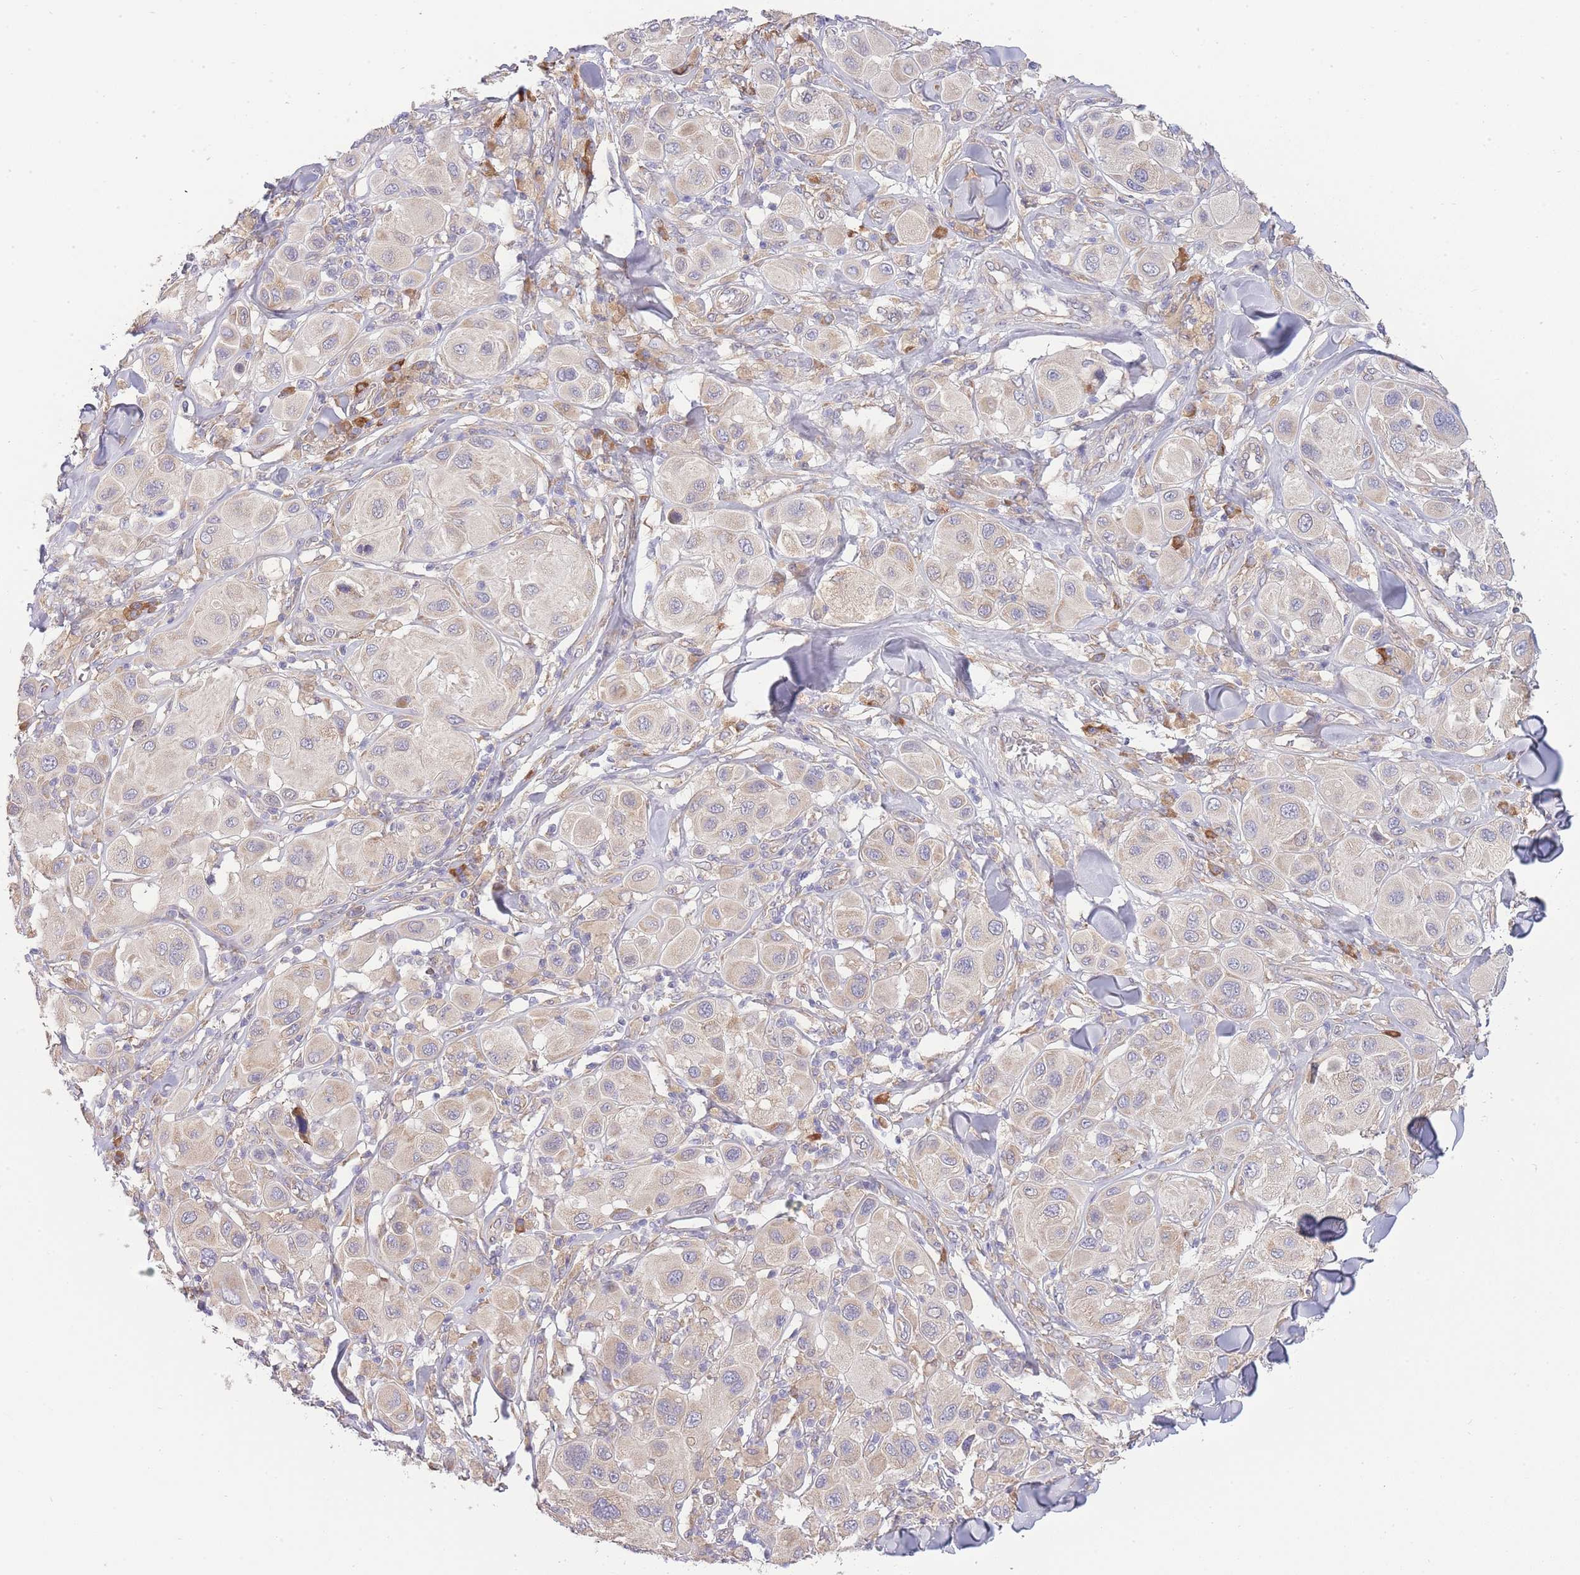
{"staining": {"intensity": "negative", "quantity": "none", "location": "none"}, "tissue": "melanoma", "cell_type": "Tumor cells", "image_type": "cancer", "snomed": [{"axis": "morphology", "description": "Malignant melanoma, Metastatic site"}, {"axis": "topography", "description": "Skin"}], "caption": "An IHC histopathology image of malignant melanoma (metastatic site) is shown. There is no staining in tumor cells of malignant melanoma (metastatic site).", "gene": "BEX1", "patient": {"sex": "male", "age": 41}}